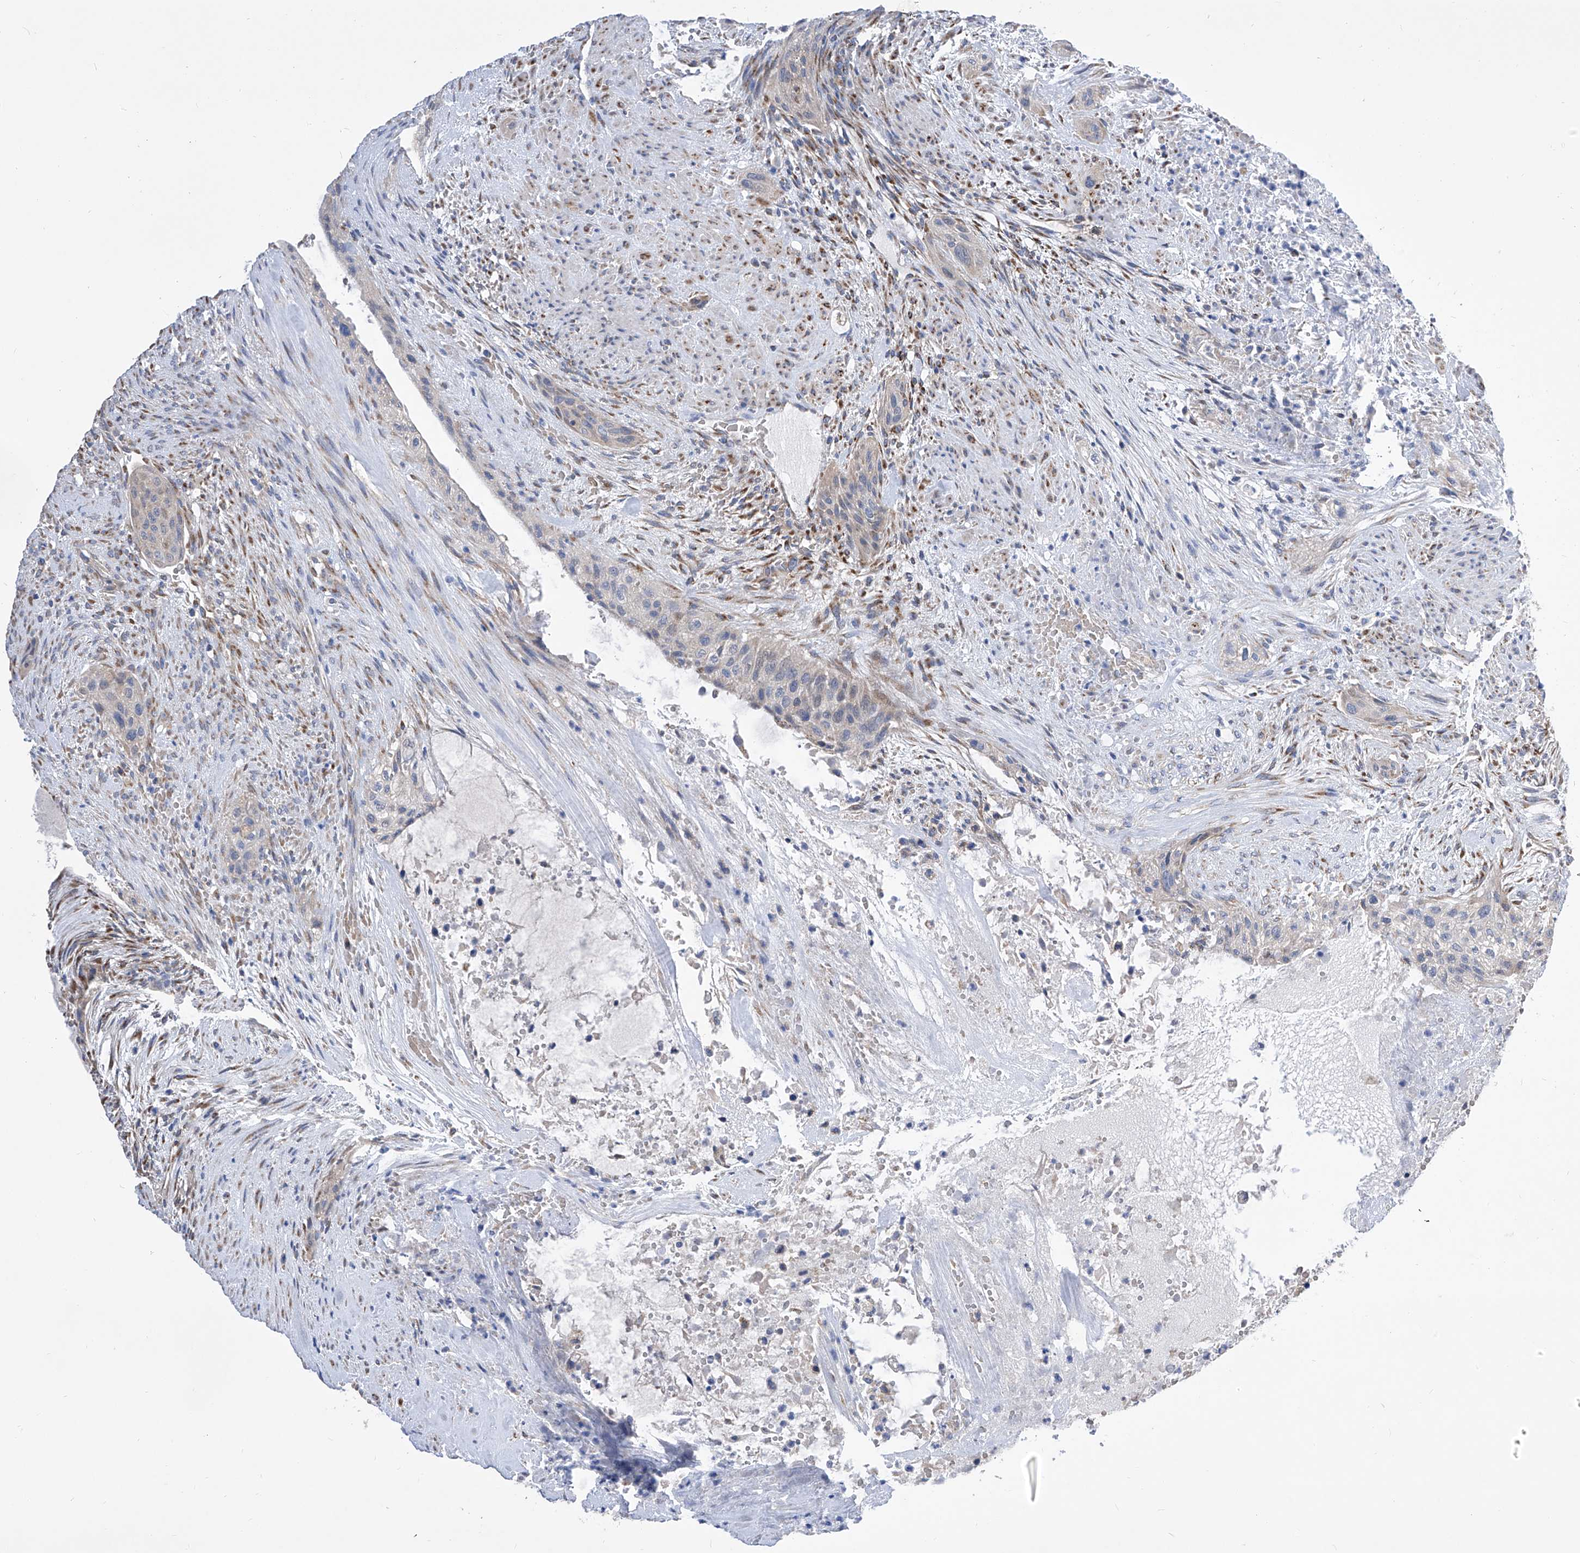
{"staining": {"intensity": "negative", "quantity": "none", "location": "none"}, "tissue": "urothelial cancer", "cell_type": "Tumor cells", "image_type": "cancer", "snomed": [{"axis": "morphology", "description": "Urothelial carcinoma, High grade"}, {"axis": "topography", "description": "Urinary bladder"}], "caption": "High magnification brightfield microscopy of high-grade urothelial carcinoma stained with DAB (3,3'-diaminobenzidine) (brown) and counterstained with hematoxylin (blue): tumor cells show no significant expression.", "gene": "TJAP1", "patient": {"sex": "male", "age": 35}}